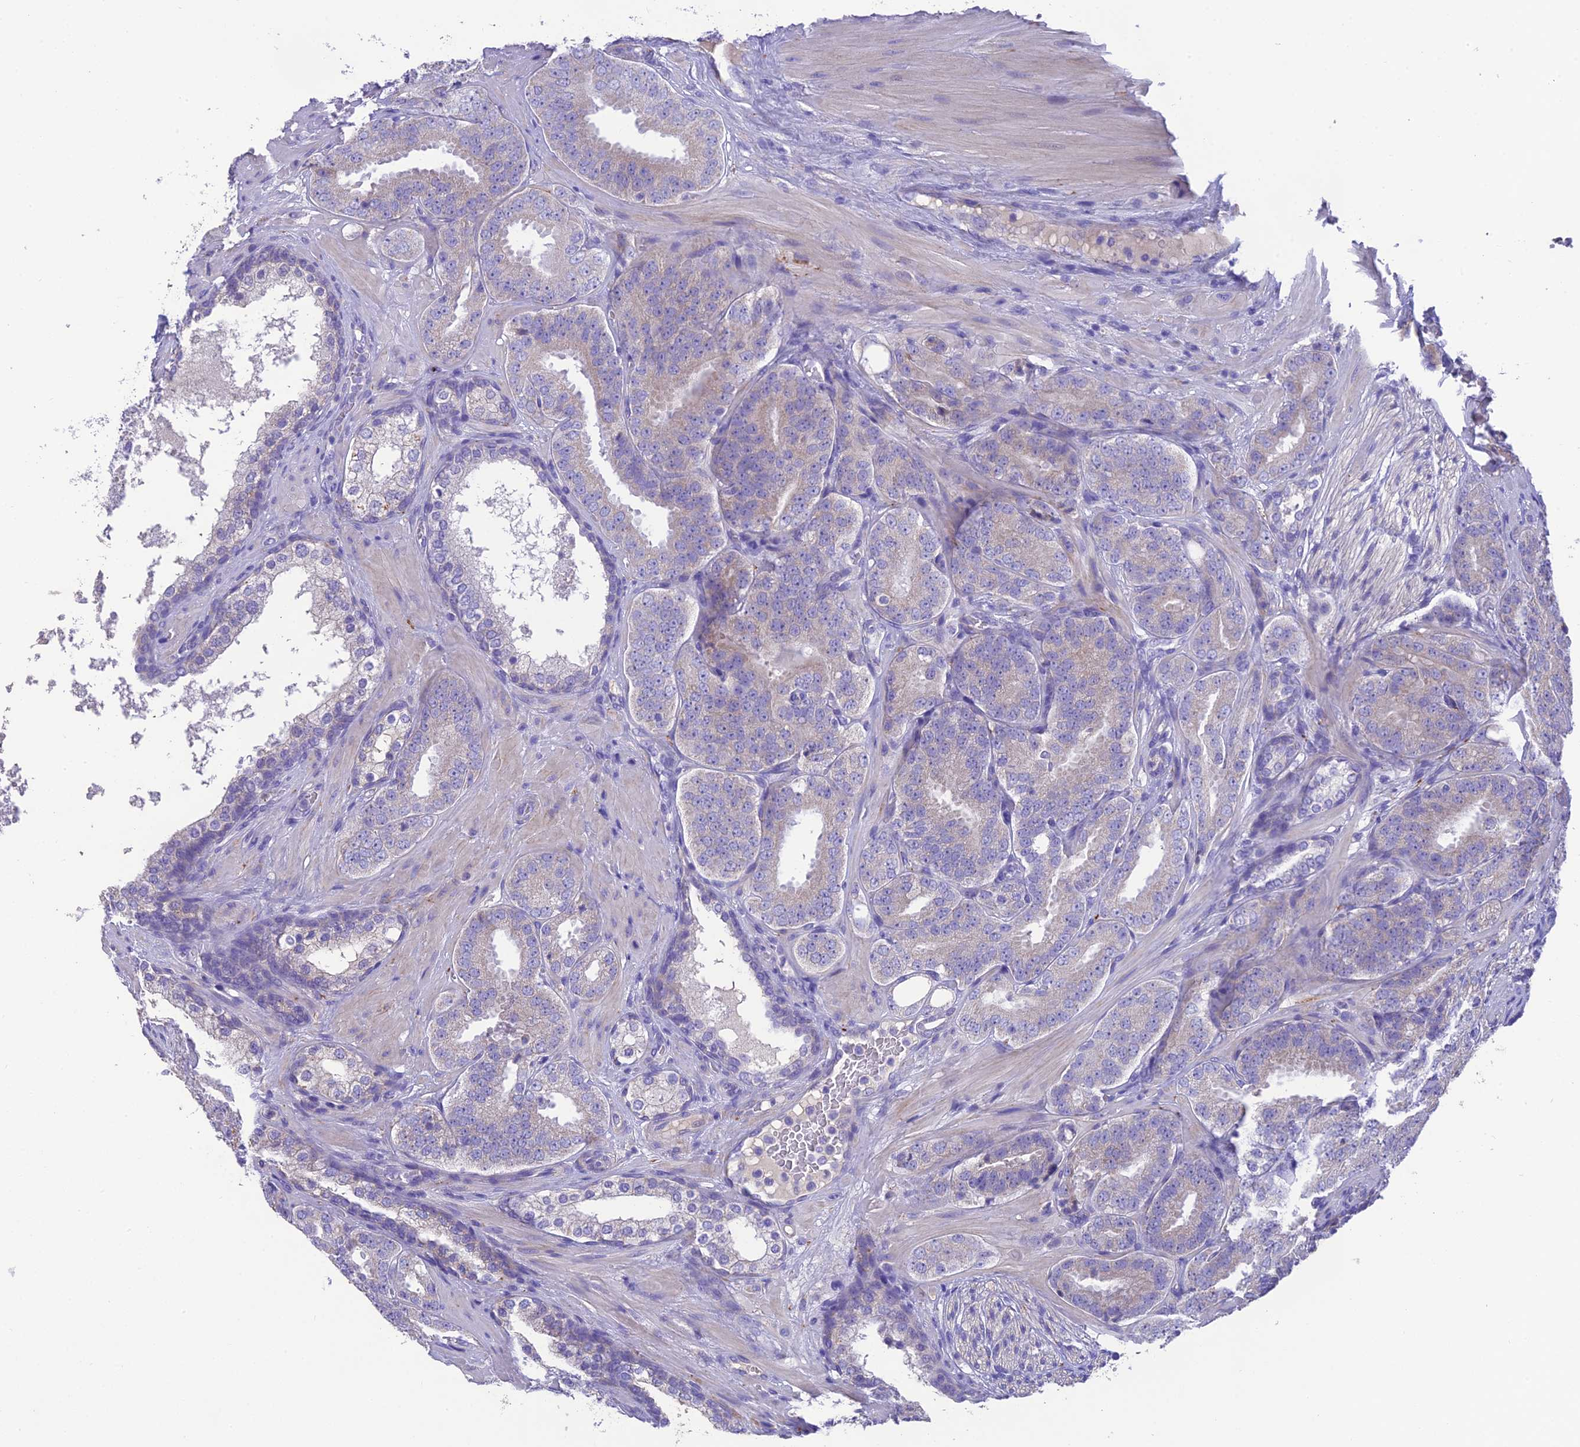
{"staining": {"intensity": "weak", "quantity": "25%-75%", "location": "cytoplasmic/membranous"}, "tissue": "prostate cancer", "cell_type": "Tumor cells", "image_type": "cancer", "snomed": [{"axis": "morphology", "description": "Adenocarcinoma, High grade"}, {"axis": "topography", "description": "Prostate"}], "caption": "An IHC photomicrograph of tumor tissue is shown. Protein staining in brown labels weak cytoplasmic/membranous positivity in prostate cancer within tumor cells. (IHC, brightfield microscopy, high magnification).", "gene": "HSD17B2", "patient": {"sex": "male", "age": 63}}